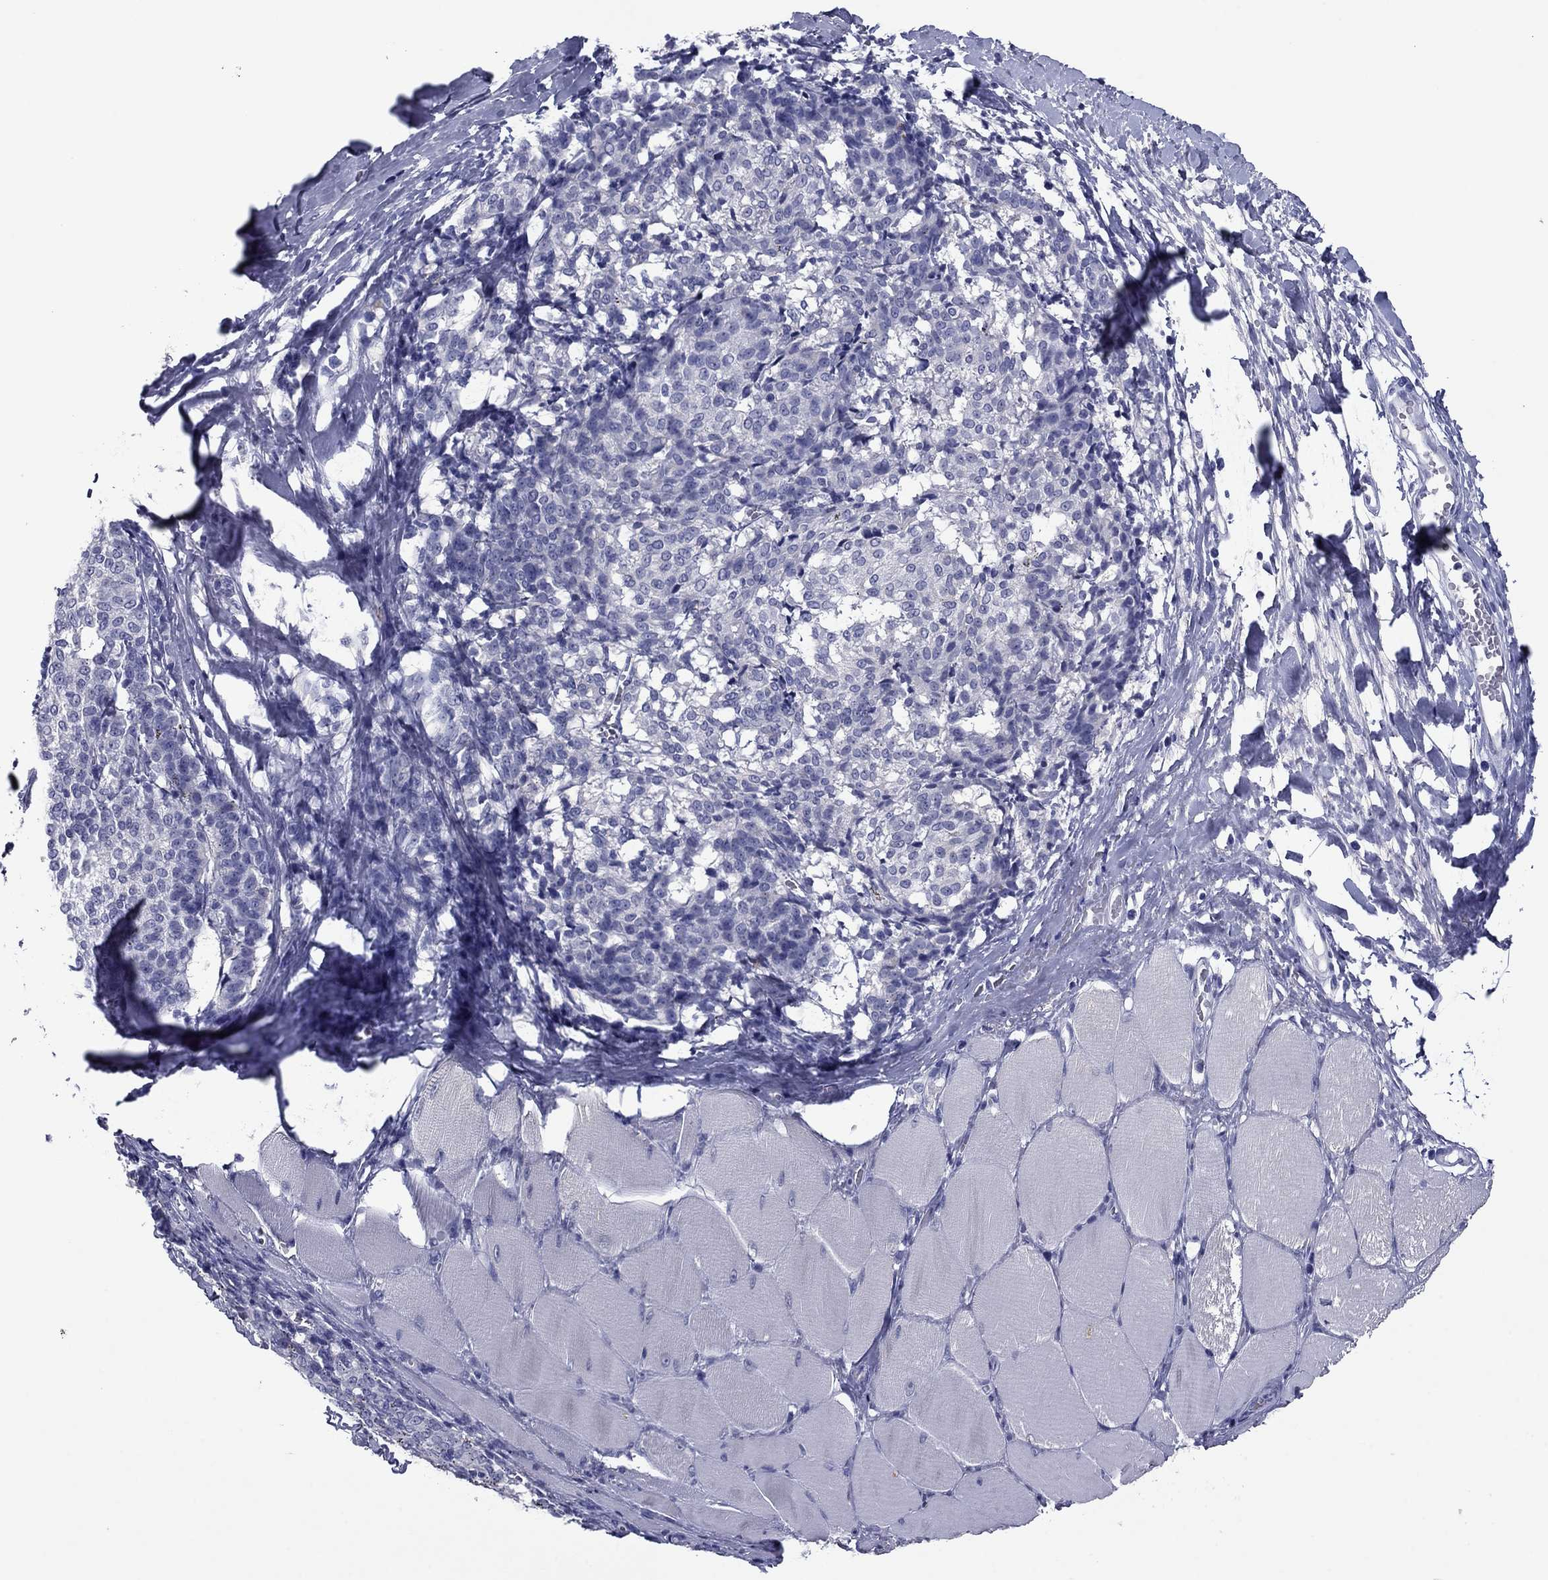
{"staining": {"intensity": "negative", "quantity": "none", "location": "none"}, "tissue": "melanoma", "cell_type": "Tumor cells", "image_type": "cancer", "snomed": [{"axis": "morphology", "description": "Malignant melanoma, NOS"}, {"axis": "topography", "description": "Skin"}], "caption": "A photomicrograph of human malignant melanoma is negative for staining in tumor cells. (DAB immunohistochemistry (IHC), high magnification).", "gene": "HAO1", "patient": {"sex": "female", "age": 72}}